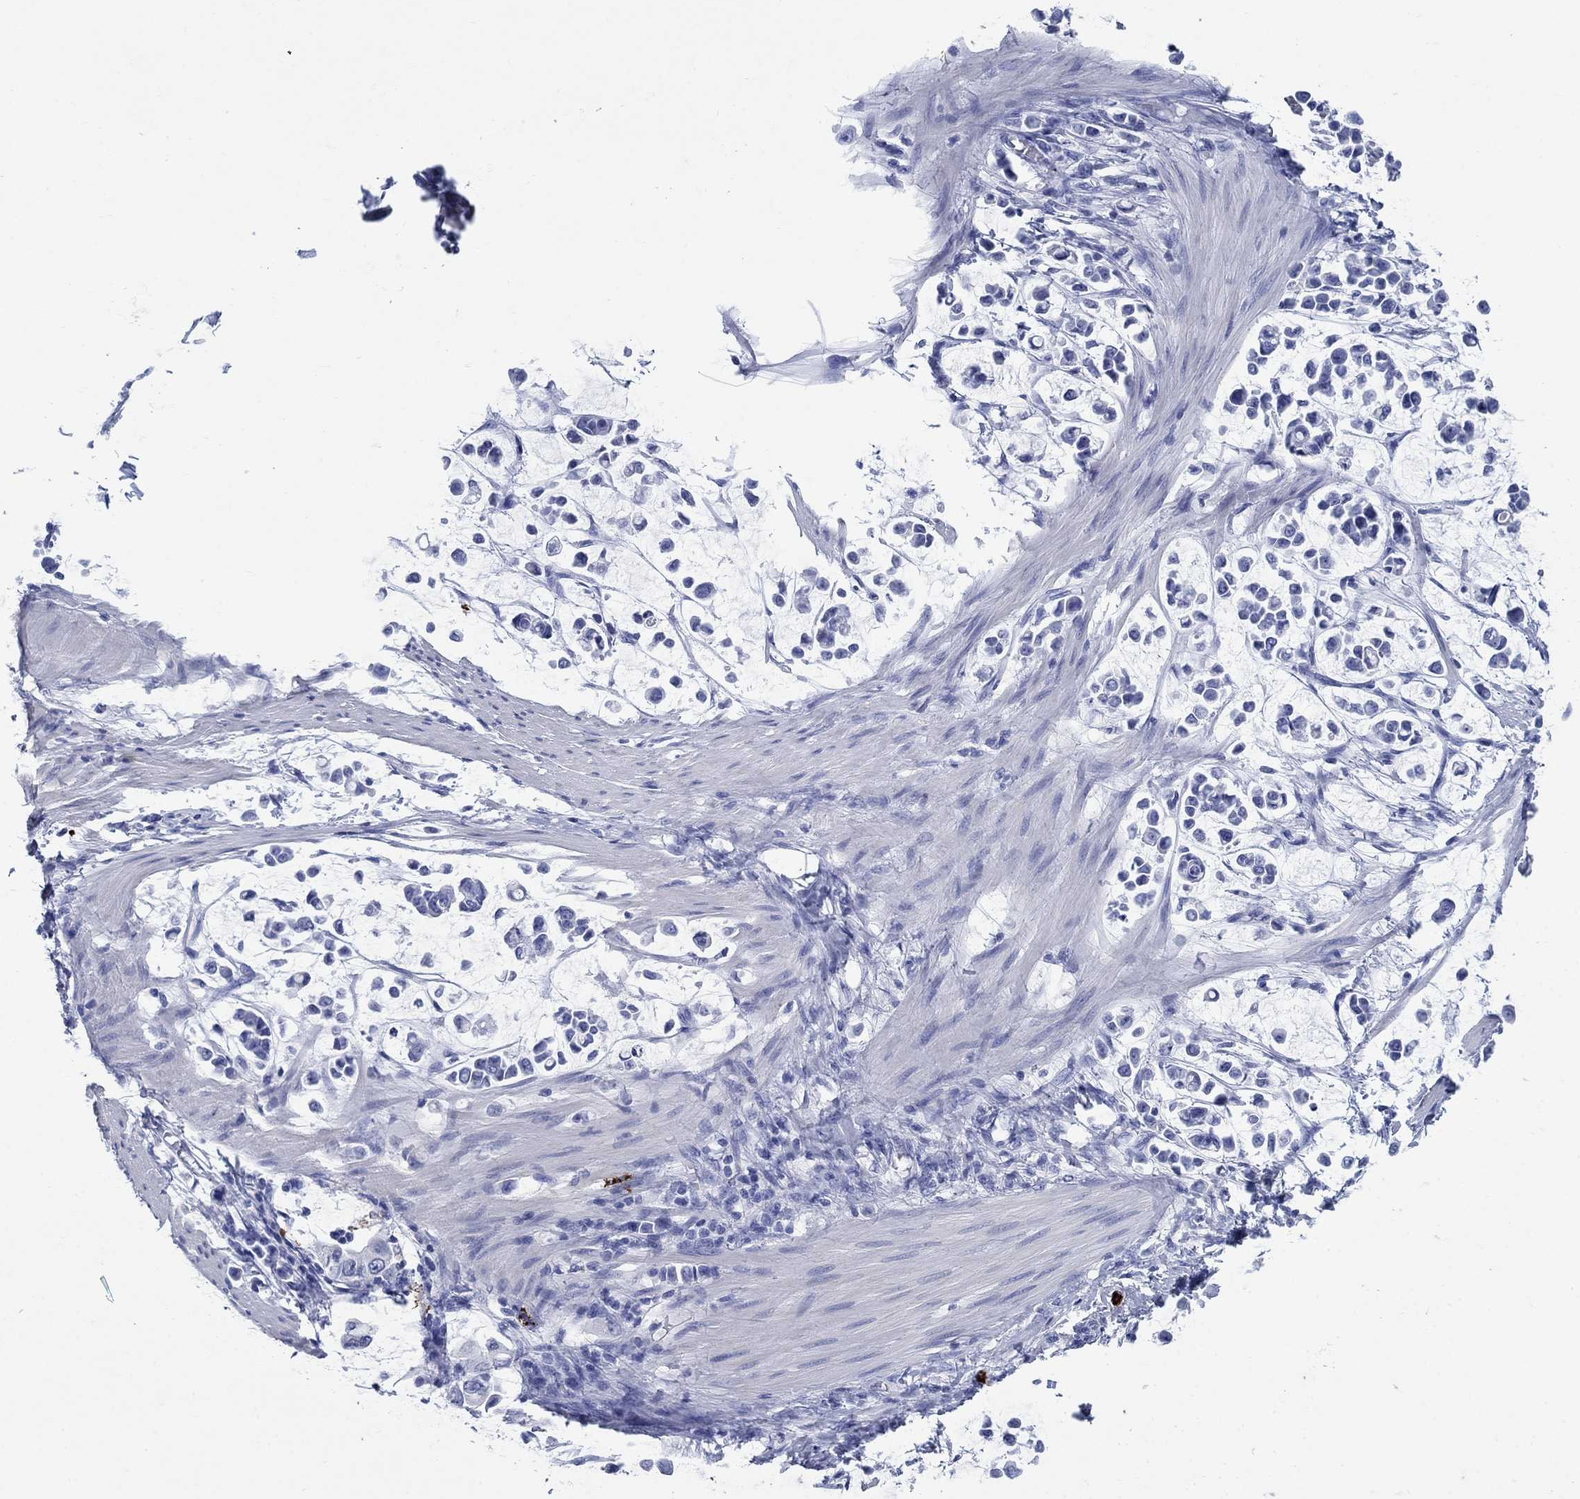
{"staining": {"intensity": "negative", "quantity": "none", "location": "none"}, "tissue": "stomach cancer", "cell_type": "Tumor cells", "image_type": "cancer", "snomed": [{"axis": "morphology", "description": "Adenocarcinoma, NOS"}, {"axis": "topography", "description": "Stomach"}], "caption": "High power microscopy micrograph of an IHC micrograph of stomach adenocarcinoma, revealing no significant expression in tumor cells.", "gene": "AZU1", "patient": {"sex": "male", "age": 82}}